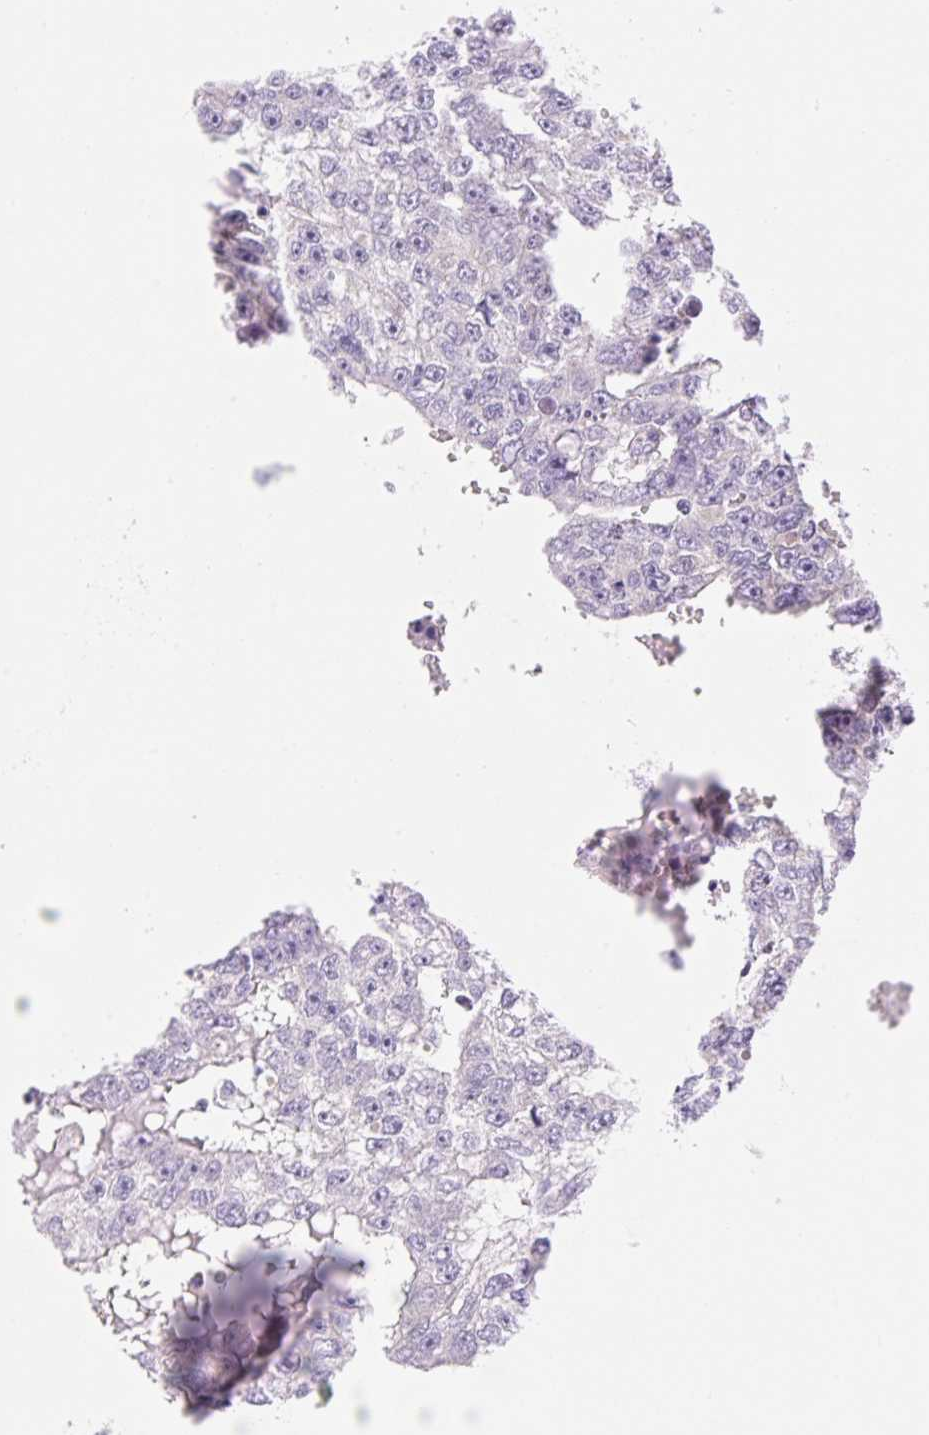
{"staining": {"intensity": "negative", "quantity": "none", "location": "none"}, "tissue": "testis cancer", "cell_type": "Tumor cells", "image_type": "cancer", "snomed": [{"axis": "morphology", "description": "Carcinoma, Embryonal, NOS"}, {"axis": "topography", "description": "Testis"}], "caption": "A high-resolution image shows IHC staining of testis embryonal carcinoma, which demonstrates no significant positivity in tumor cells. (Immunohistochemistry (ihc), brightfield microscopy, high magnification).", "gene": "DENND5A", "patient": {"sex": "male", "age": 20}}